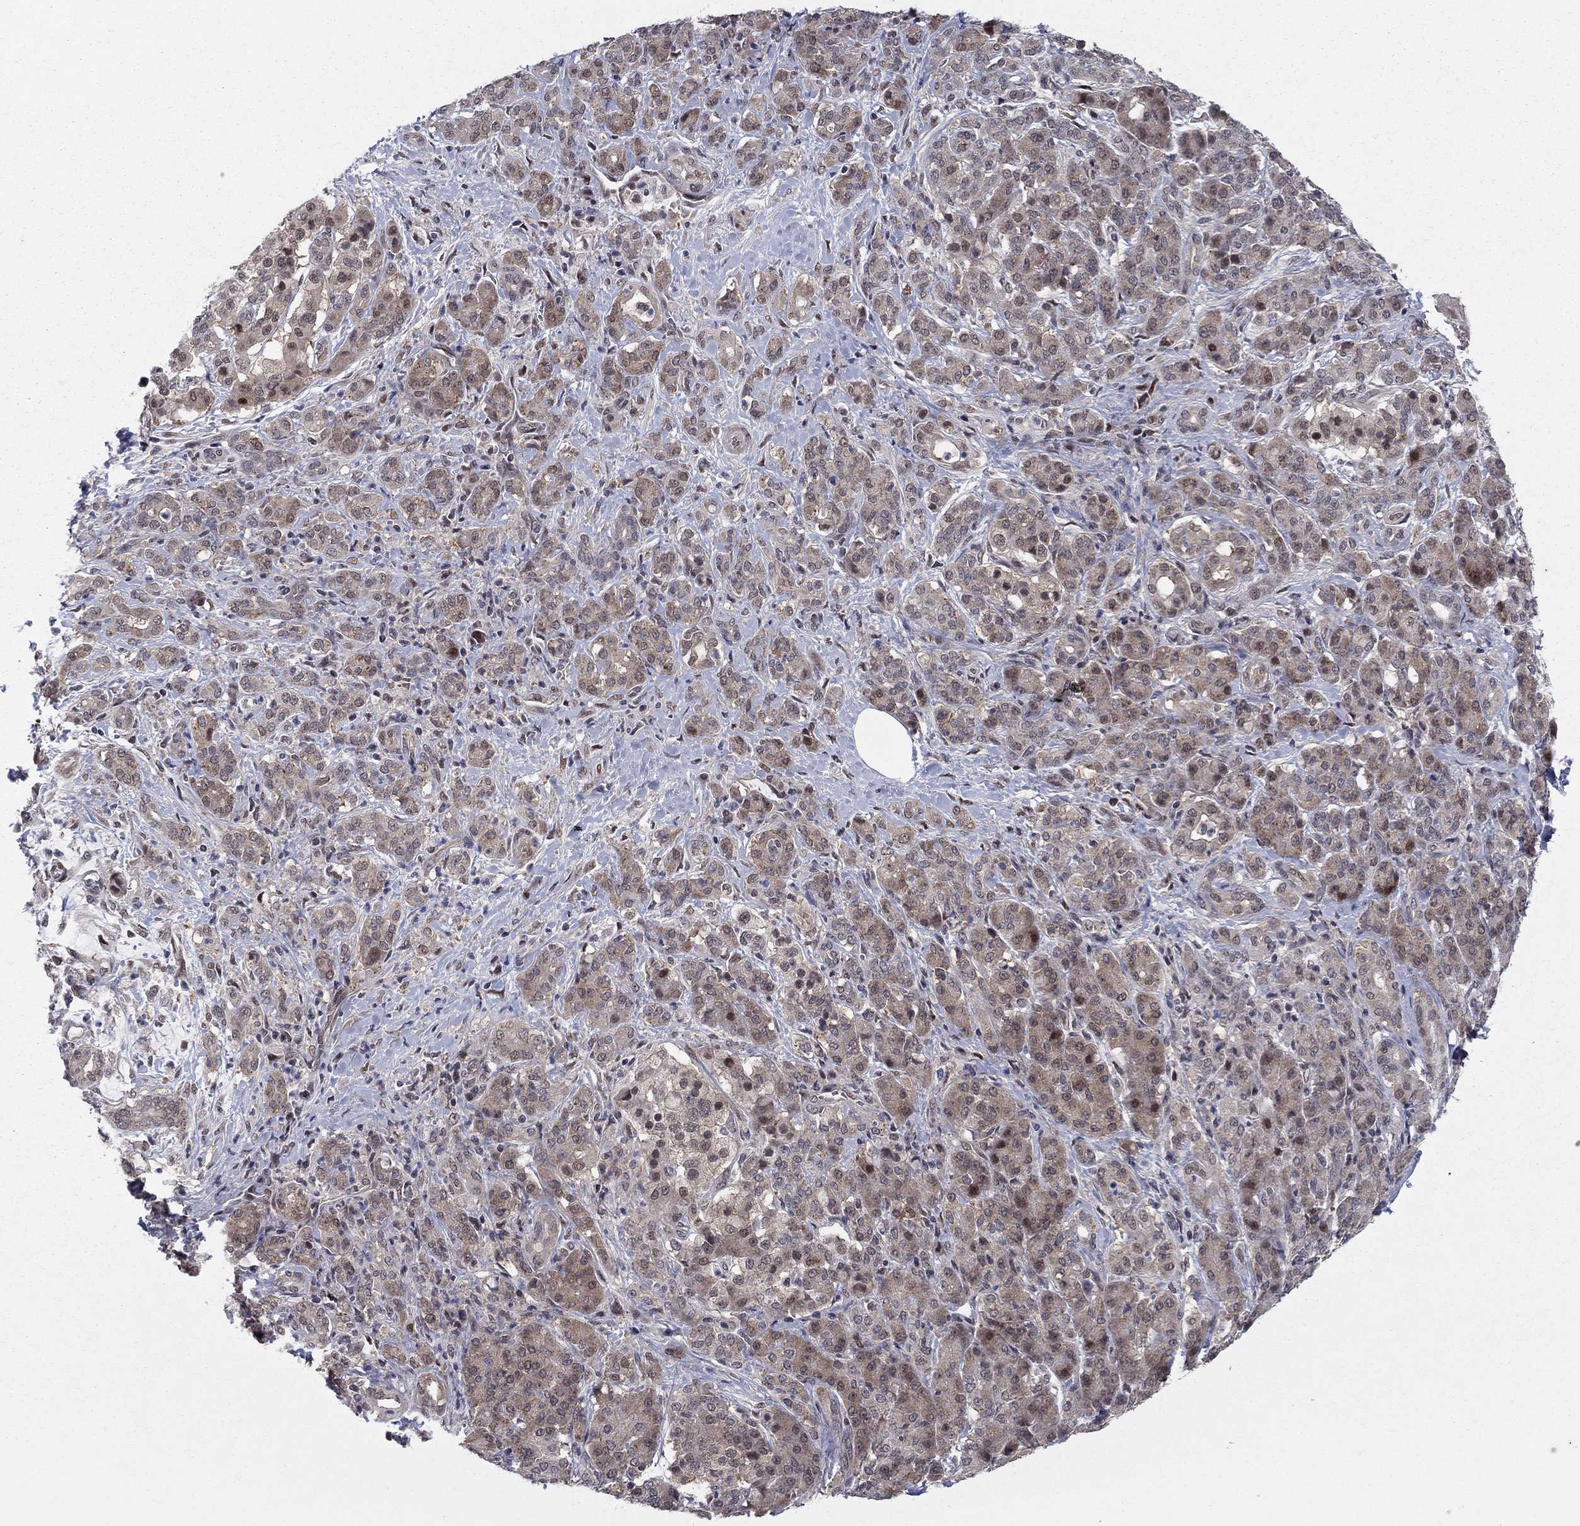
{"staining": {"intensity": "weak", "quantity": "25%-75%", "location": "cytoplasmic/membranous"}, "tissue": "pancreatic cancer", "cell_type": "Tumor cells", "image_type": "cancer", "snomed": [{"axis": "morphology", "description": "Normal tissue, NOS"}, {"axis": "morphology", "description": "Inflammation, NOS"}, {"axis": "morphology", "description": "Adenocarcinoma, NOS"}, {"axis": "topography", "description": "Pancreas"}], "caption": "A photomicrograph showing weak cytoplasmic/membranous staining in about 25%-75% of tumor cells in pancreatic adenocarcinoma, as visualized by brown immunohistochemical staining.", "gene": "PSMC1", "patient": {"sex": "male", "age": 57}}